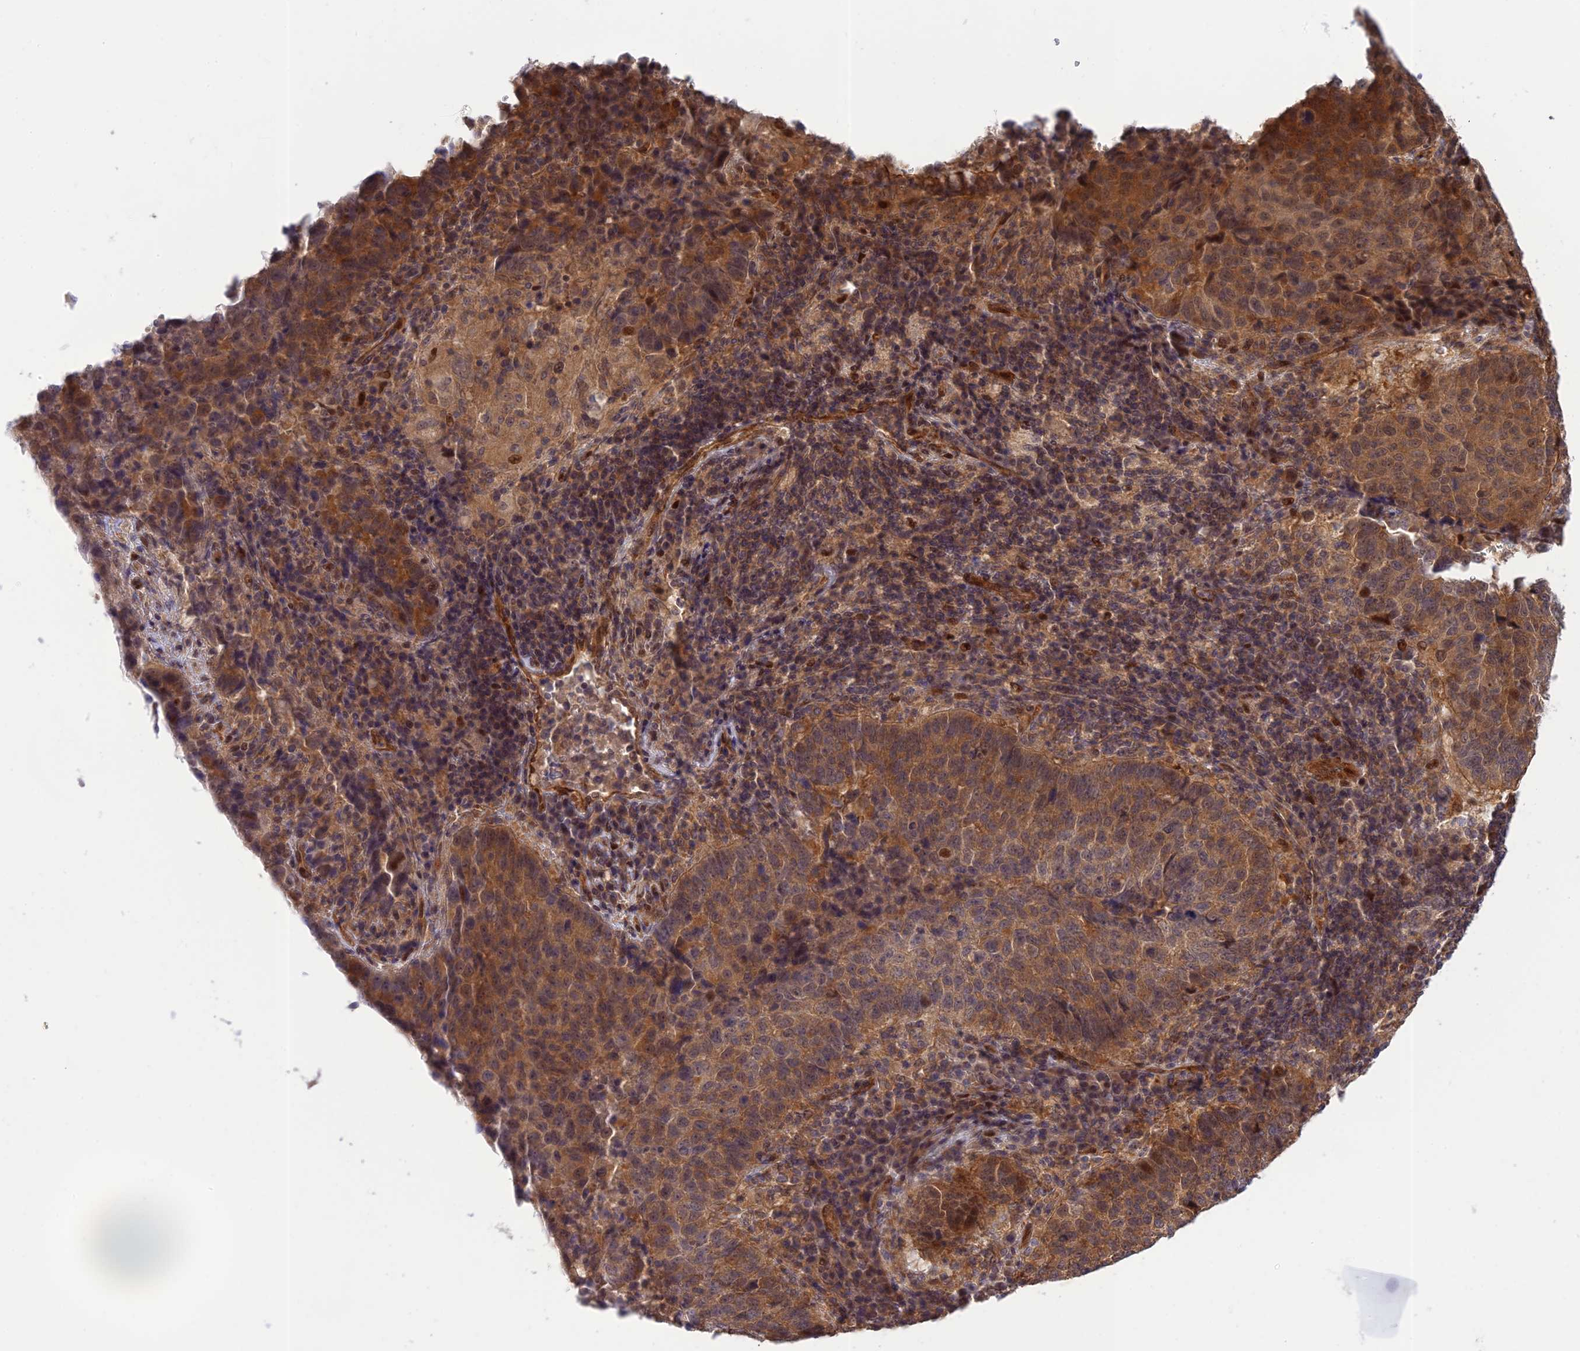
{"staining": {"intensity": "moderate", "quantity": ">75%", "location": "cytoplasmic/membranous,nuclear"}, "tissue": "lung cancer", "cell_type": "Tumor cells", "image_type": "cancer", "snomed": [{"axis": "morphology", "description": "Squamous cell carcinoma, NOS"}, {"axis": "topography", "description": "Lung"}], "caption": "IHC (DAB (3,3'-diaminobenzidine)) staining of human lung cancer (squamous cell carcinoma) exhibits moderate cytoplasmic/membranous and nuclear protein expression in about >75% of tumor cells. The protein of interest is stained brown, and the nuclei are stained in blue (DAB IHC with brightfield microscopy, high magnification).", "gene": "ZNF584", "patient": {"sex": "male", "age": 73}}